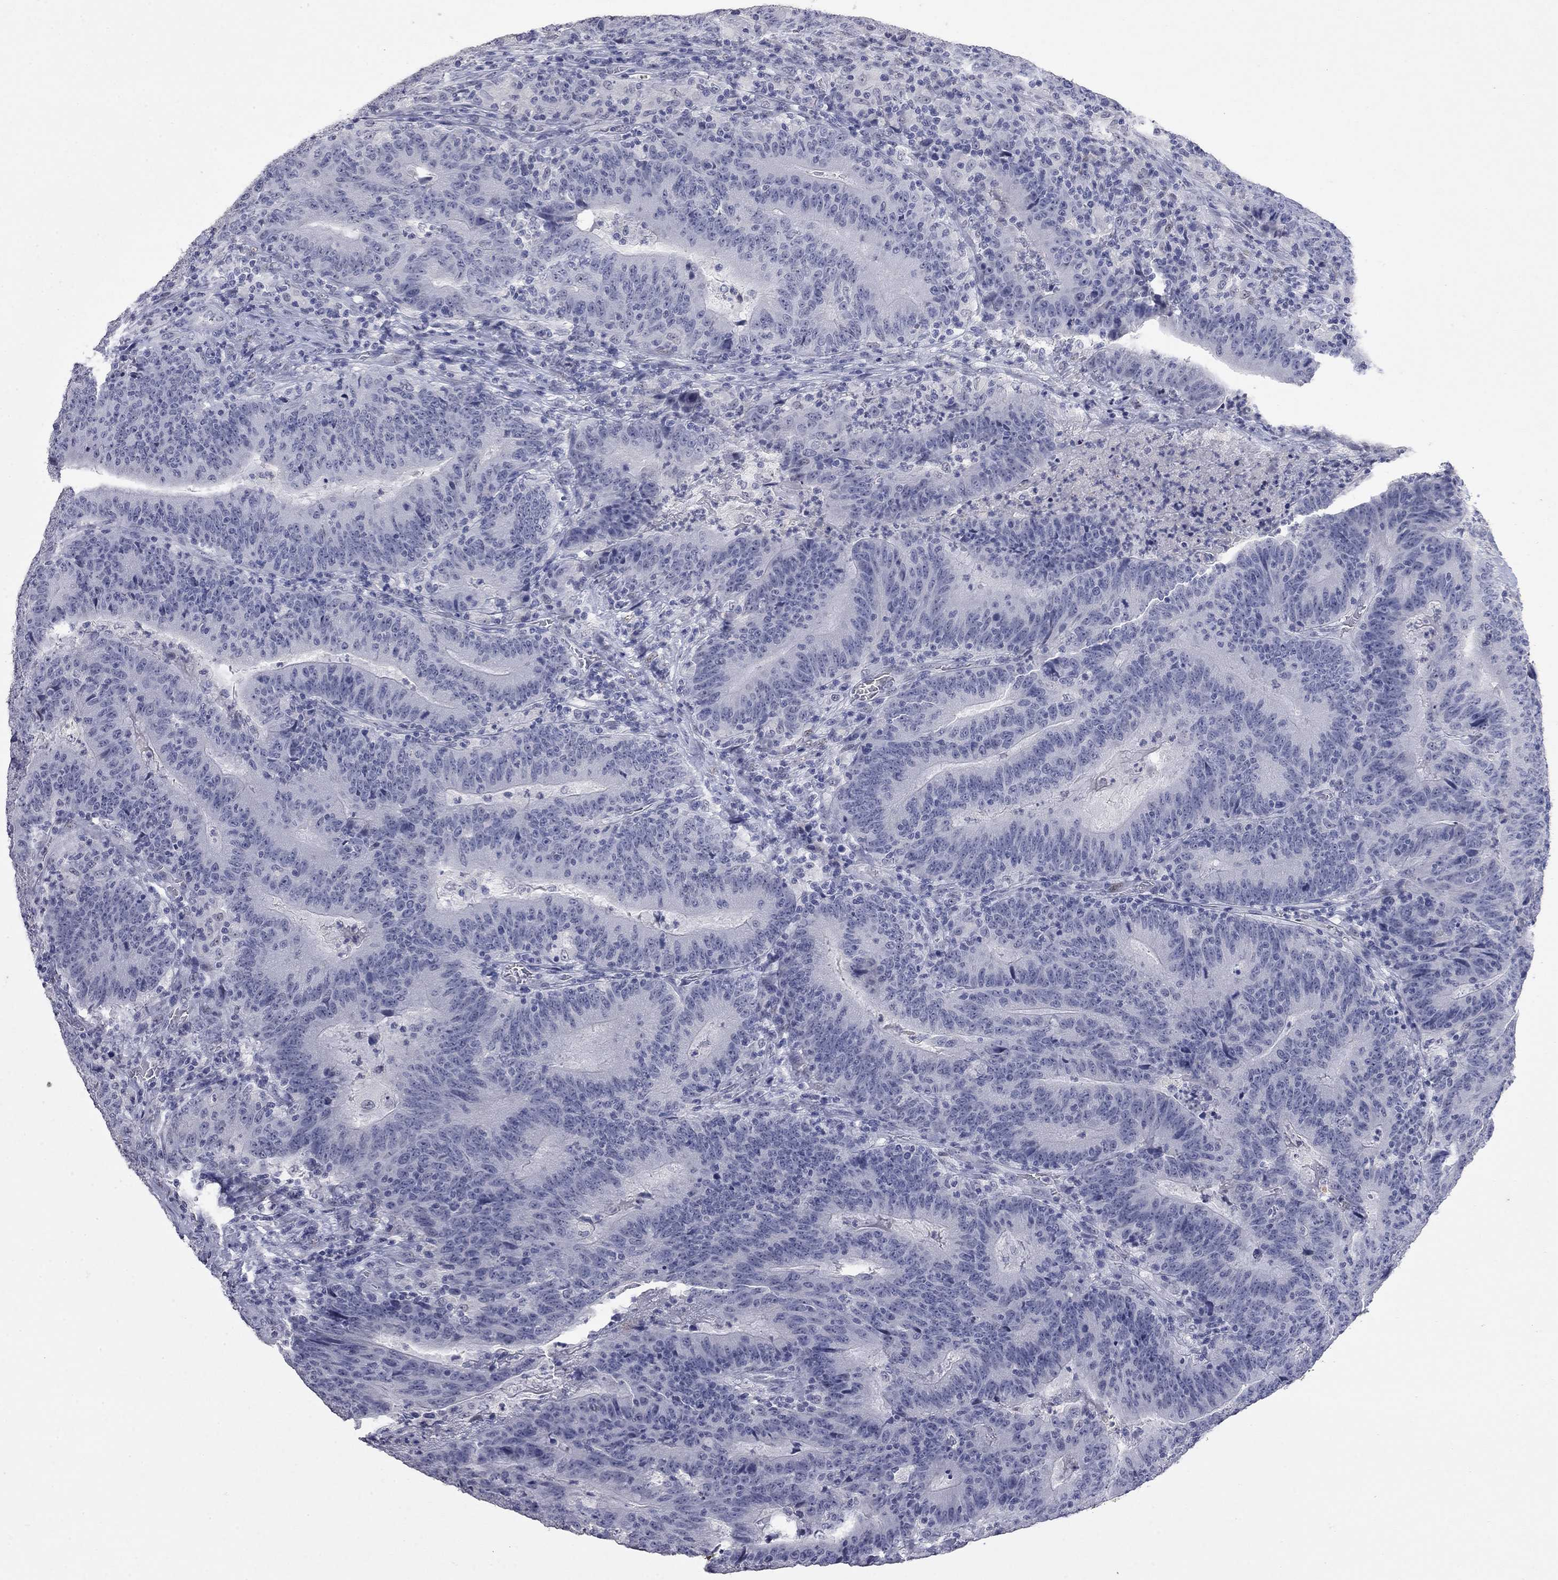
{"staining": {"intensity": "negative", "quantity": "none", "location": "none"}, "tissue": "colorectal cancer", "cell_type": "Tumor cells", "image_type": "cancer", "snomed": [{"axis": "morphology", "description": "Adenocarcinoma, NOS"}, {"axis": "topography", "description": "Colon"}], "caption": "Protein analysis of colorectal cancer shows no significant positivity in tumor cells.", "gene": "SLC51A", "patient": {"sex": "female", "age": 75}}